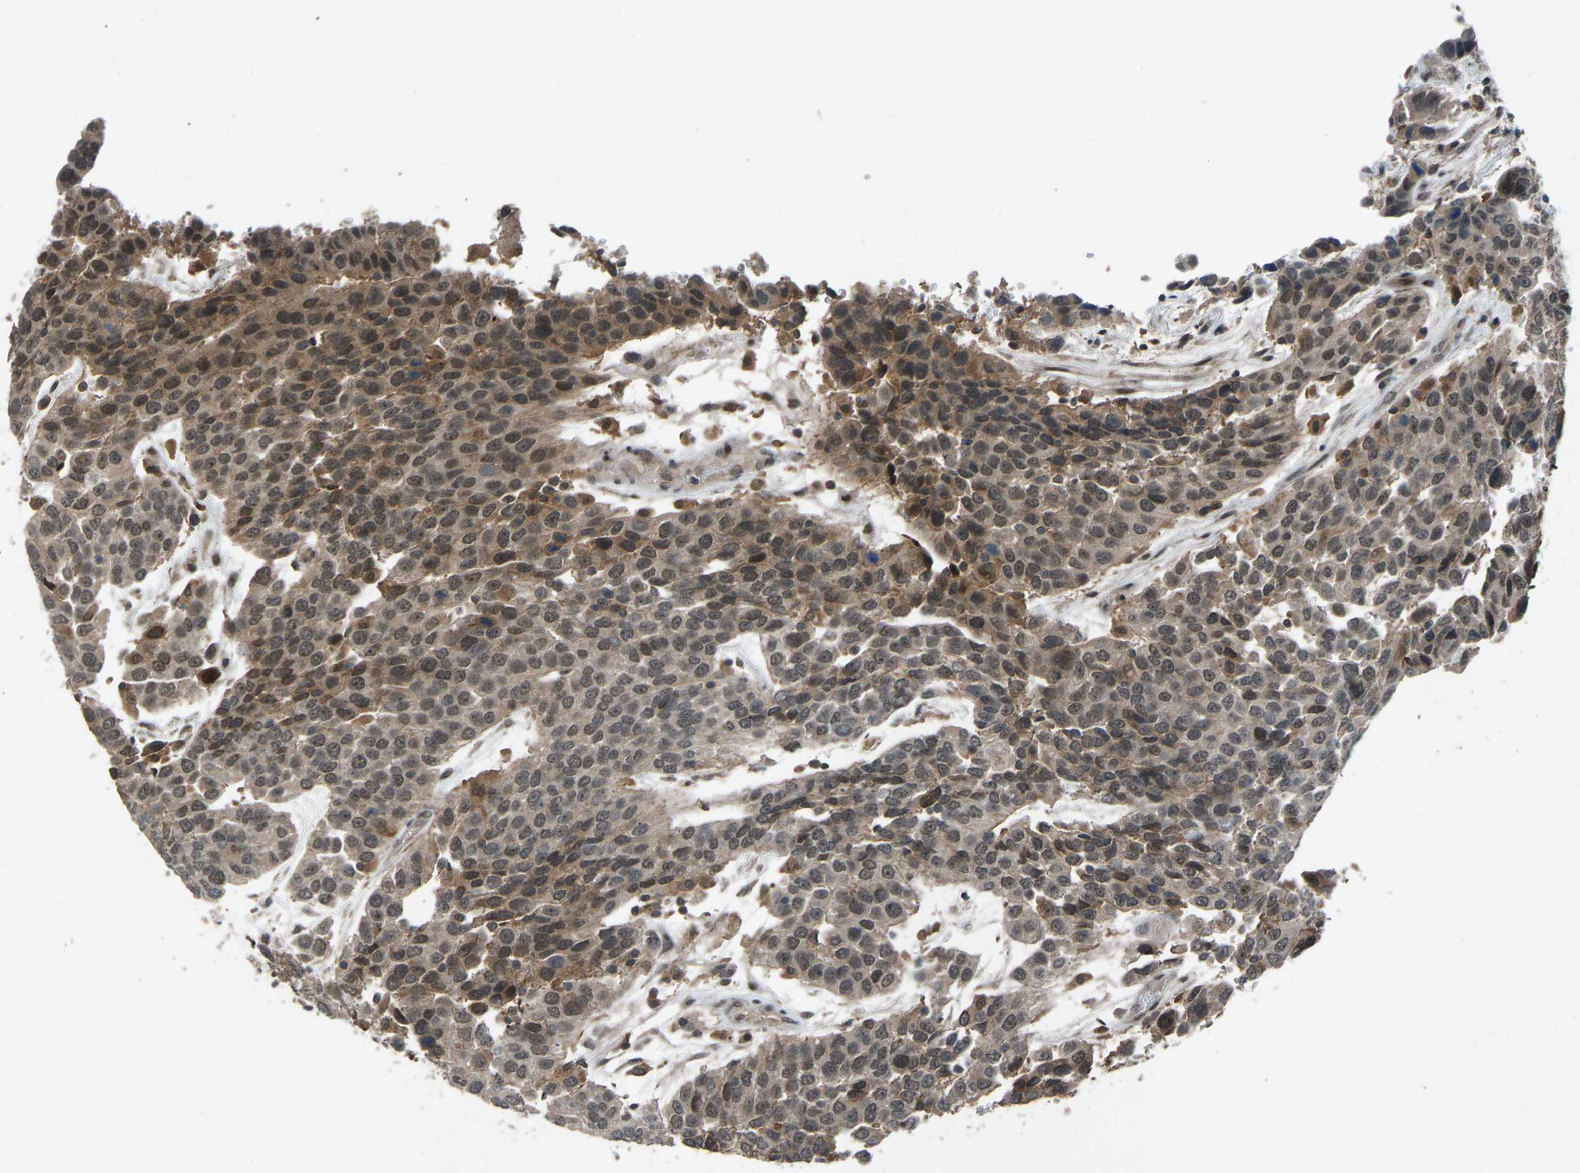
{"staining": {"intensity": "moderate", "quantity": ">75%", "location": "cytoplasmic/membranous,nuclear"}, "tissue": "urothelial cancer", "cell_type": "Tumor cells", "image_type": "cancer", "snomed": [{"axis": "morphology", "description": "Urothelial carcinoma, High grade"}, {"axis": "topography", "description": "Urinary bladder"}], "caption": "The photomicrograph displays immunohistochemical staining of urothelial carcinoma (high-grade). There is moderate cytoplasmic/membranous and nuclear expression is appreciated in approximately >75% of tumor cells. (DAB IHC, brown staining for protein, blue staining for nuclei).", "gene": "SLC43A1", "patient": {"sex": "female", "age": 80}}